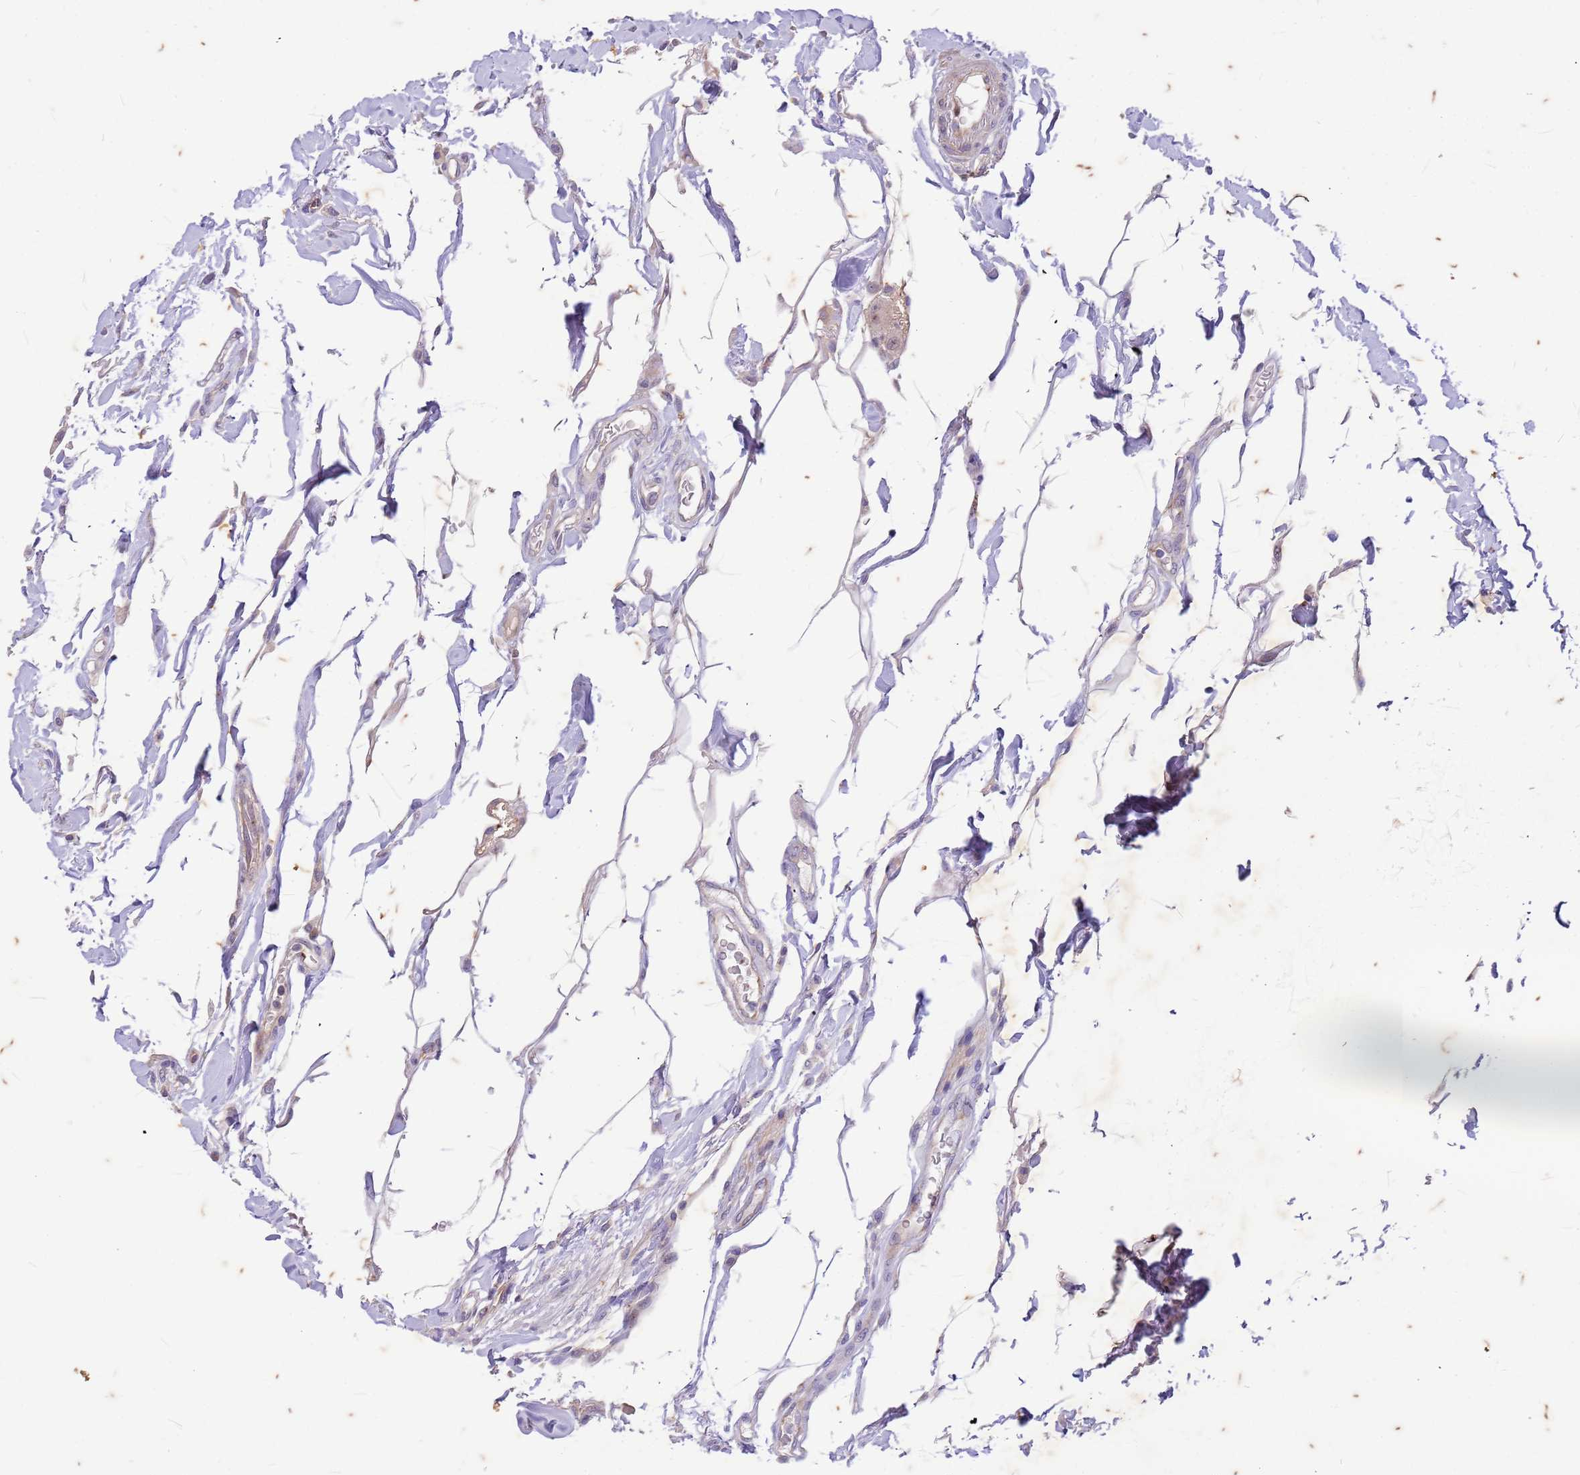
{"staining": {"intensity": "weak", "quantity": "25%-75%", "location": "cytoplasmic/membranous"}, "tissue": "colon", "cell_type": "Endothelial cells", "image_type": "normal", "snomed": [{"axis": "morphology", "description": "Normal tissue, NOS"}, {"axis": "topography", "description": "Colon"}], "caption": "Immunohistochemical staining of unremarkable human colon shows 25%-75% levels of weak cytoplasmic/membranous protein staining in about 25%-75% of endothelial cells.", "gene": "RAPGEF3", "patient": {"sex": "female", "age": 79}}